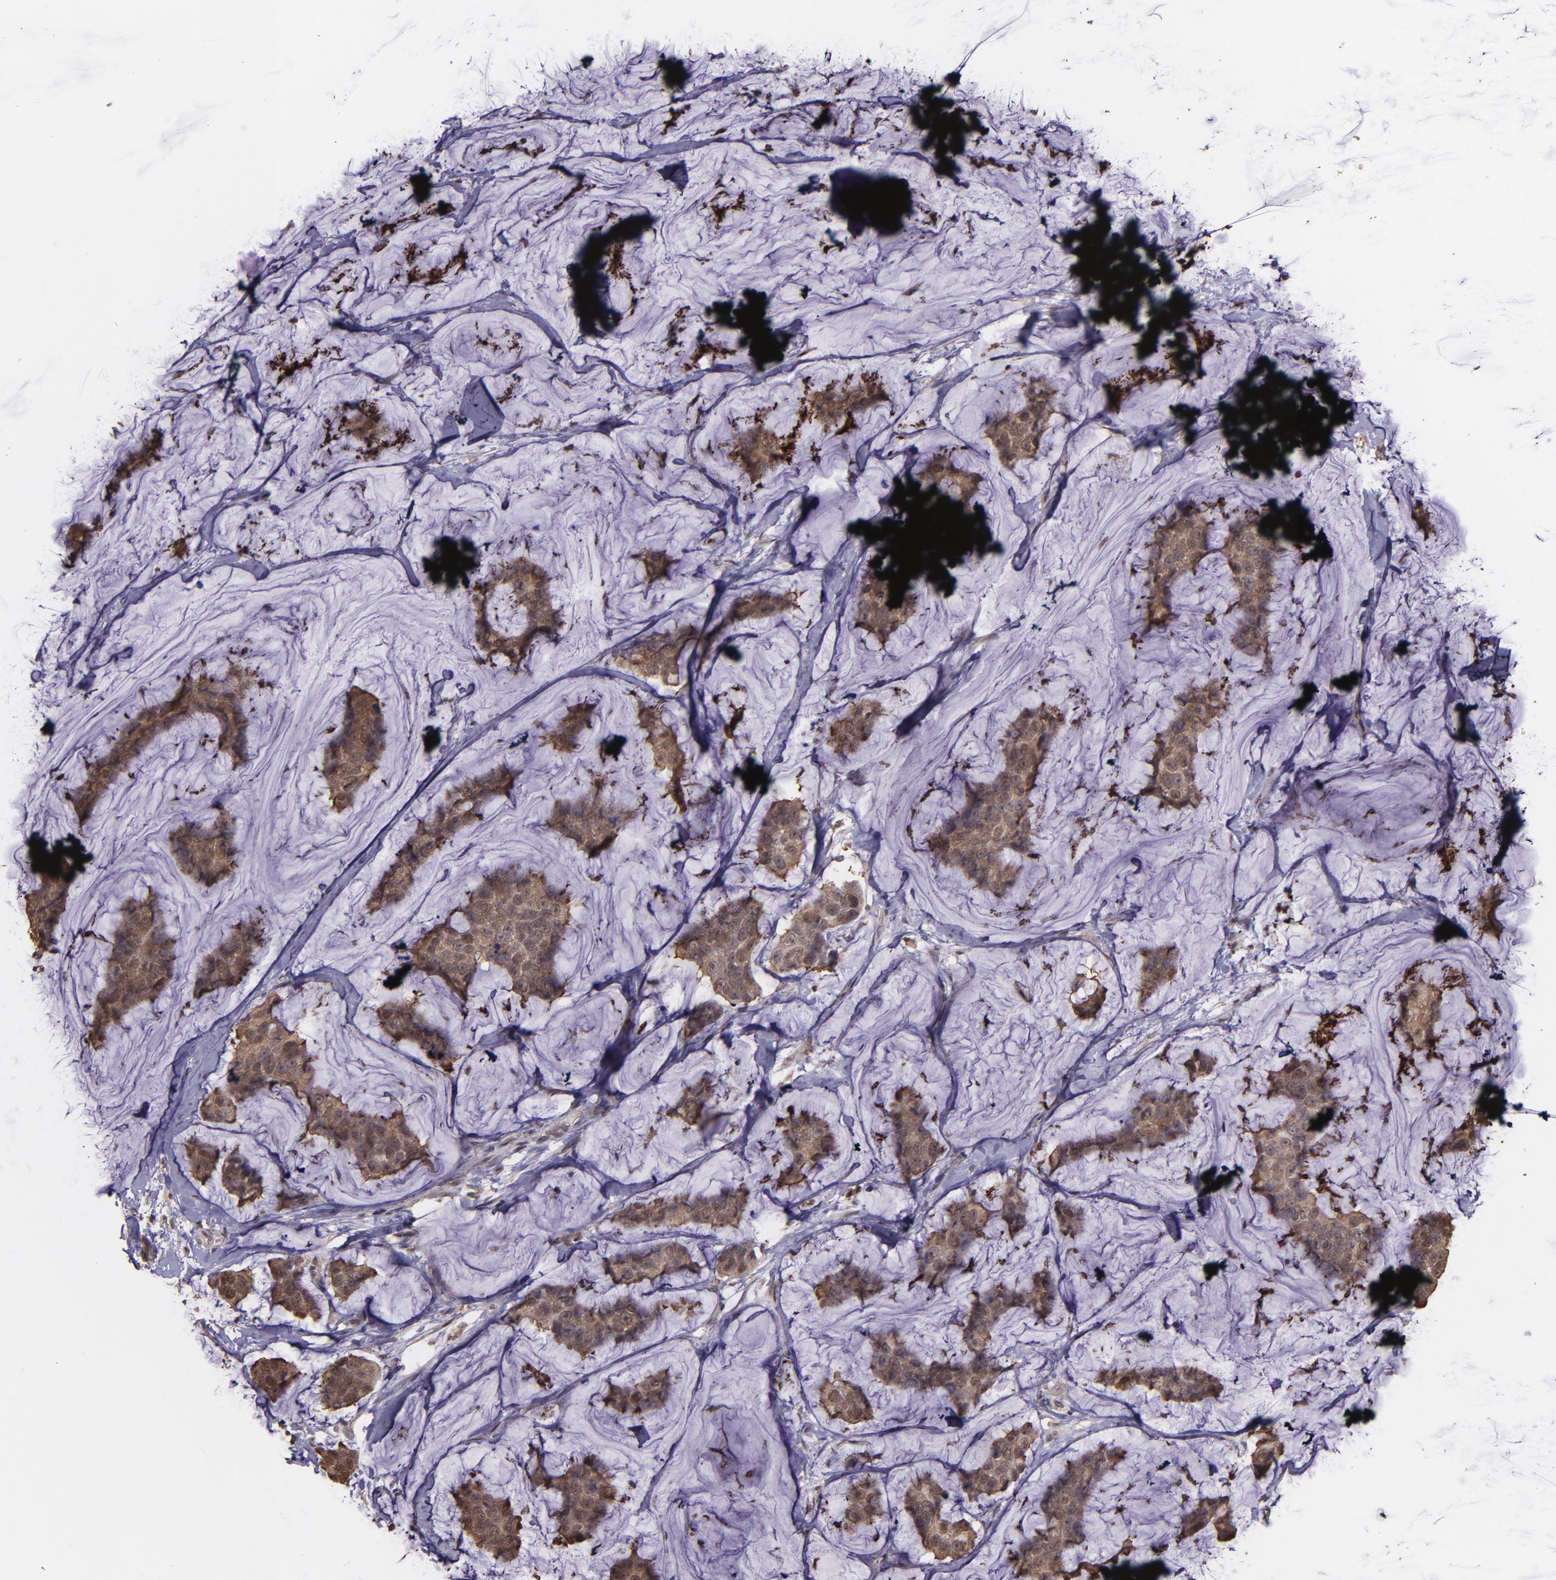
{"staining": {"intensity": "moderate", "quantity": ">75%", "location": "cytoplasmic/membranous,nuclear"}, "tissue": "breast cancer", "cell_type": "Tumor cells", "image_type": "cancer", "snomed": [{"axis": "morphology", "description": "Normal tissue, NOS"}, {"axis": "morphology", "description": "Duct carcinoma"}, {"axis": "topography", "description": "Breast"}], "caption": "Immunohistochemical staining of human invasive ductal carcinoma (breast) displays medium levels of moderate cytoplasmic/membranous and nuclear protein expression in approximately >75% of tumor cells. (IHC, brightfield microscopy, high magnification).", "gene": "SERPINF2", "patient": {"sex": "female", "age": 50}}